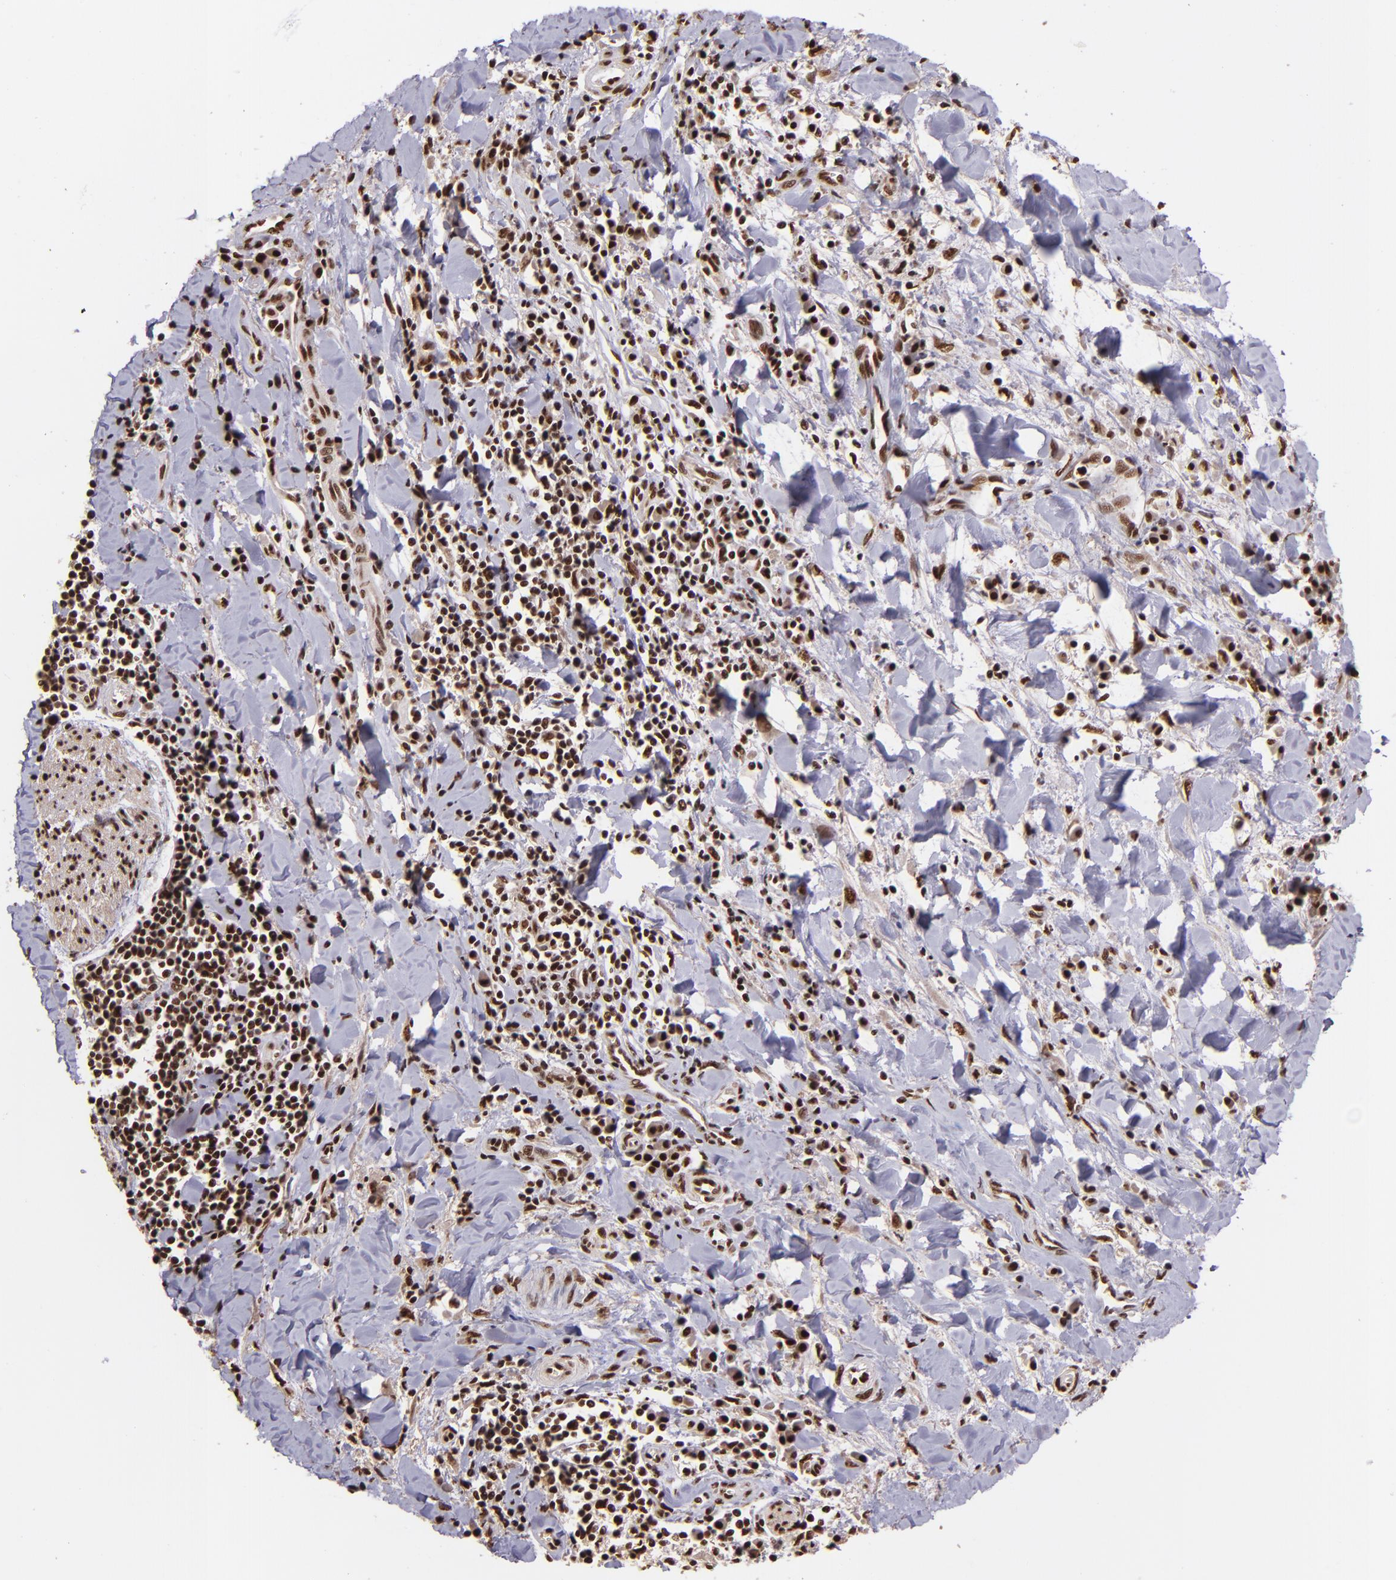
{"staining": {"intensity": "strong", "quantity": ">75%", "location": "nuclear"}, "tissue": "liver cancer", "cell_type": "Tumor cells", "image_type": "cancer", "snomed": [{"axis": "morphology", "description": "Cholangiocarcinoma"}, {"axis": "topography", "description": "Liver"}], "caption": "Immunohistochemical staining of human liver cholangiocarcinoma shows high levels of strong nuclear staining in about >75% of tumor cells. (IHC, brightfield microscopy, high magnification).", "gene": "PQBP1", "patient": {"sex": "male", "age": 57}}